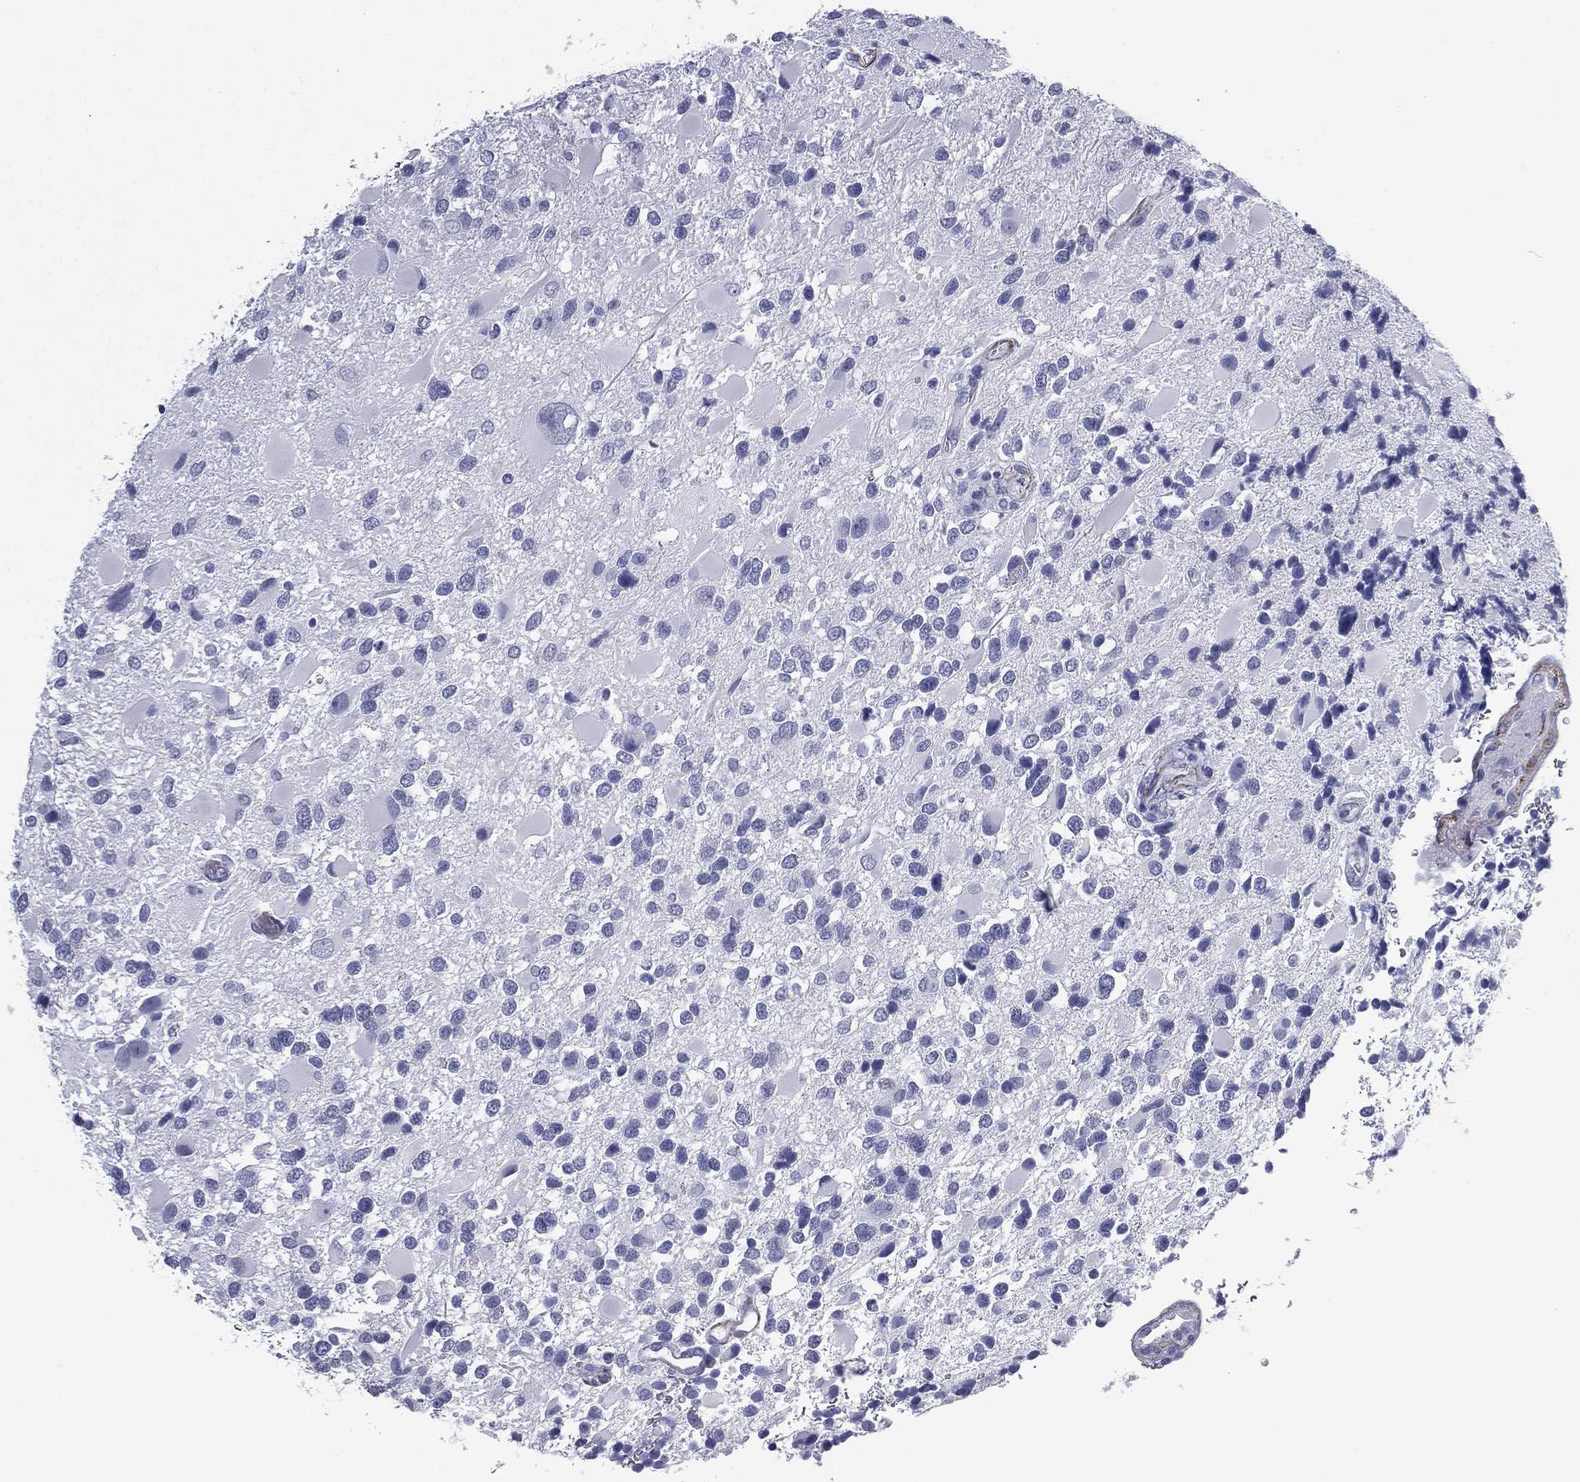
{"staining": {"intensity": "negative", "quantity": "none", "location": "none"}, "tissue": "glioma", "cell_type": "Tumor cells", "image_type": "cancer", "snomed": [{"axis": "morphology", "description": "Glioma, malignant, Low grade"}, {"axis": "topography", "description": "Brain"}], "caption": "Tumor cells show no significant staining in glioma.", "gene": "CAVIN3", "patient": {"sex": "female", "age": 32}}